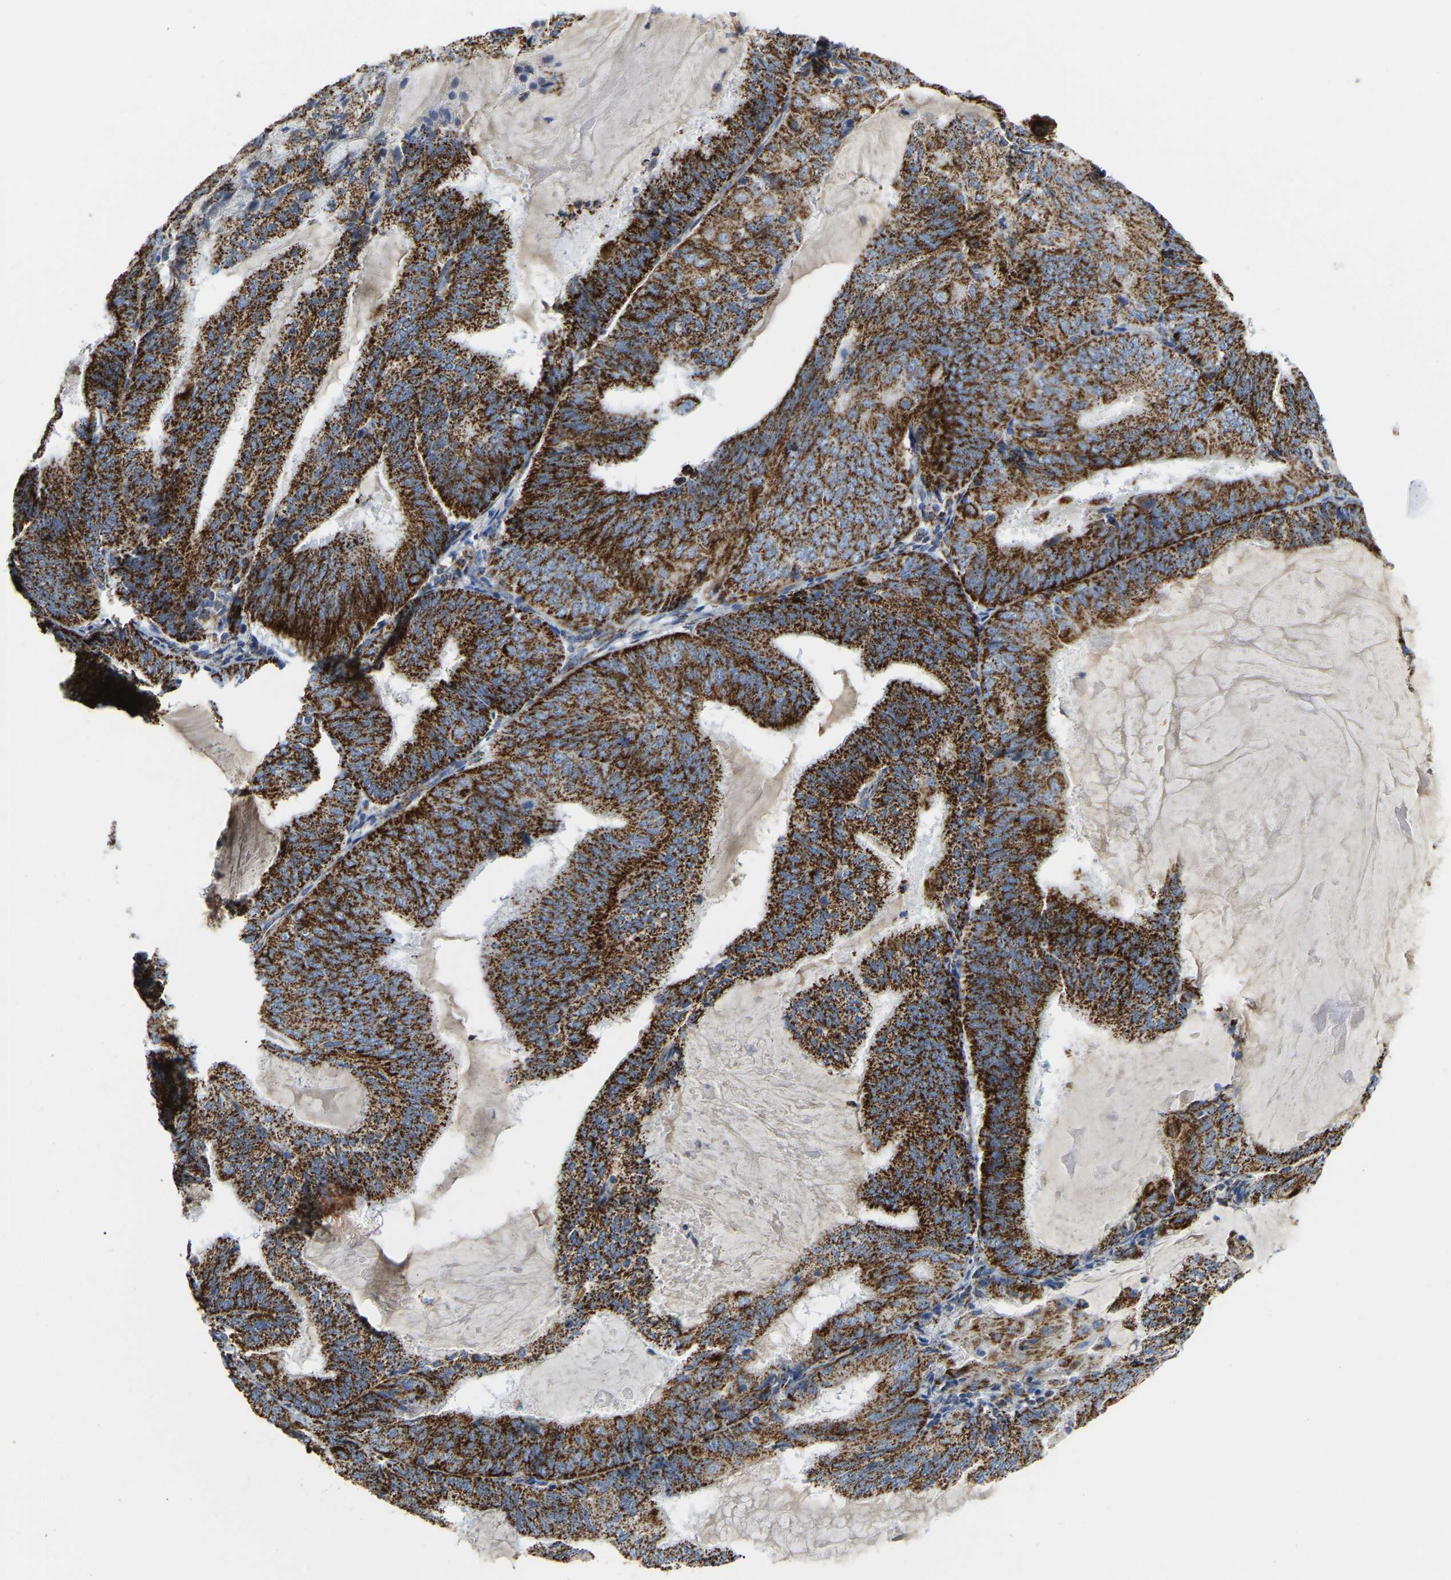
{"staining": {"intensity": "strong", "quantity": ">75%", "location": "cytoplasmic/membranous"}, "tissue": "endometrial cancer", "cell_type": "Tumor cells", "image_type": "cancer", "snomed": [{"axis": "morphology", "description": "Adenocarcinoma, NOS"}, {"axis": "topography", "description": "Endometrium"}], "caption": "A high-resolution photomicrograph shows immunohistochemistry staining of adenocarcinoma (endometrial), which displays strong cytoplasmic/membranous positivity in about >75% of tumor cells. (Stains: DAB in brown, nuclei in blue, Microscopy: brightfield microscopy at high magnification).", "gene": "HIBADH", "patient": {"sex": "female", "age": 81}}